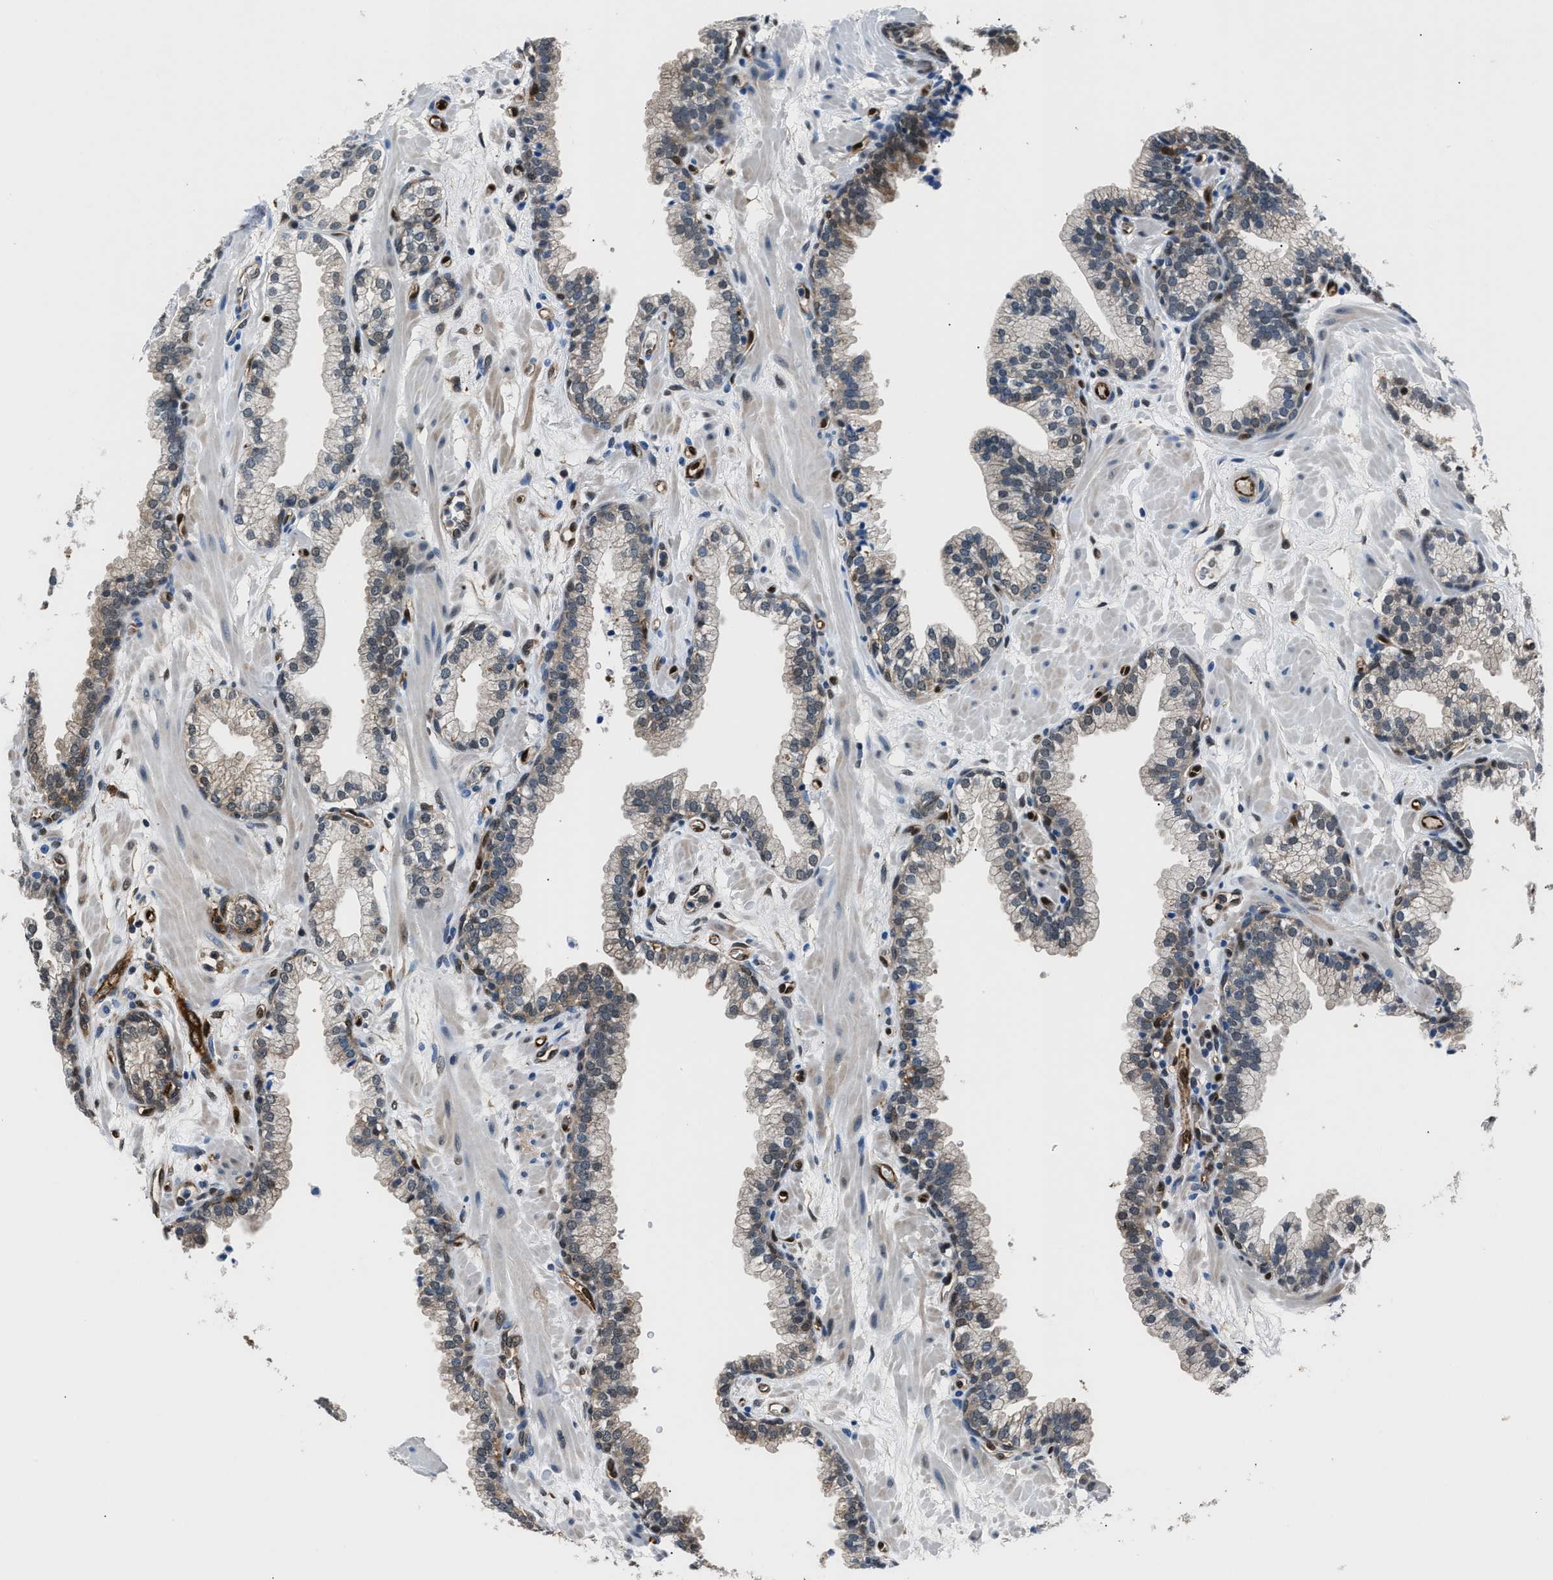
{"staining": {"intensity": "moderate", "quantity": "25%-75%", "location": "cytoplasmic/membranous"}, "tissue": "prostate", "cell_type": "Glandular cells", "image_type": "normal", "snomed": [{"axis": "morphology", "description": "Normal tissue, NOS"}, {"axis": "morphology", "description": "Urothelial carcinoma, Low grade"}, {"axis": "topography", "description": "Urinary bladder"}, {"axis": "topography", "description": "Prostate"}], "caption": "Immunohistochemical staining of normal prostate demonstrates moderate cytoplasmic/membranous protein expression in approximately 25%-75% of glandular cells. (Stains: DAB (3,3'-diaminobenzidine) in brown, nuclei in blue, Microscopy: brightfield microscopy at high magnification).", "gene": "PPA1", "patient": {"sex": "male", "age": 60}}